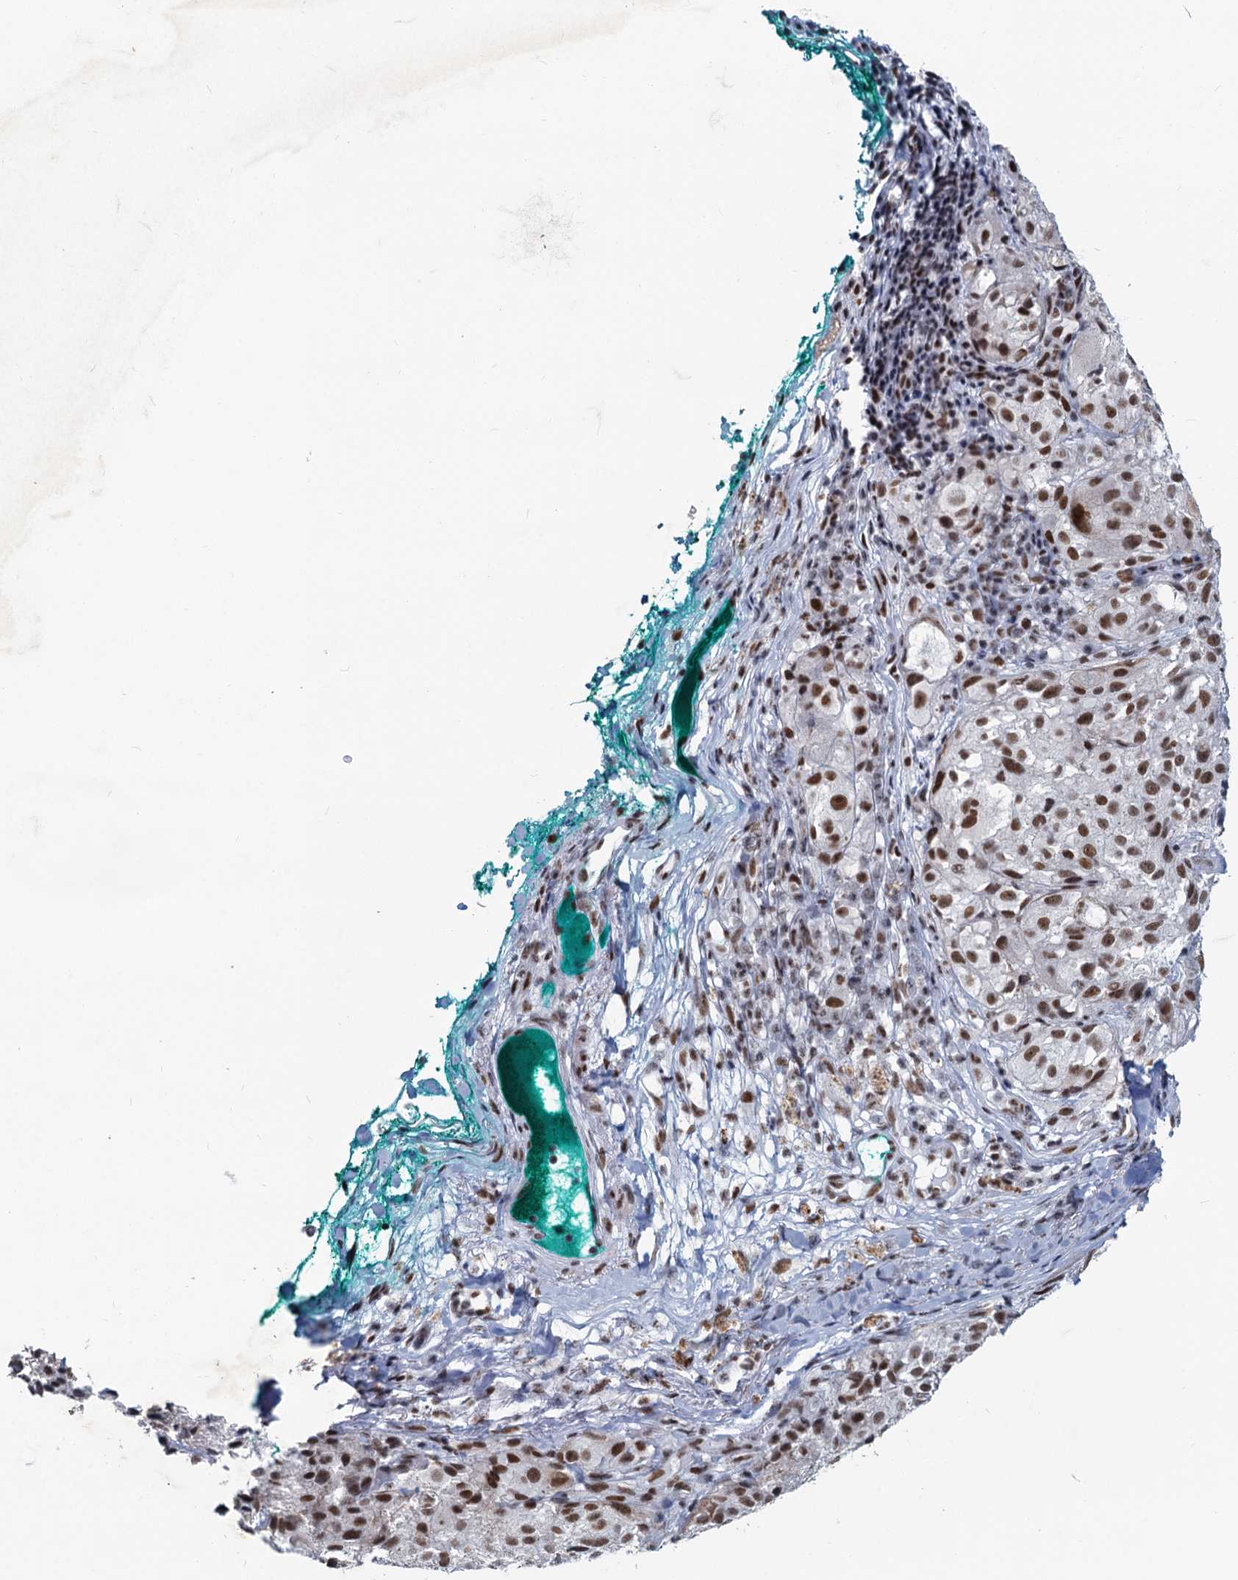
{"staining": {"intensity": "moderate", "quantity": ">75%", "location": "nuclear"}, "tissue": "melanoma", "cell_type": "Tumor cells", "image_type": "cancer", "snomed": [{"axis": "morphology", "description": "Necrosis, NOS"}, {"axis": "morphology", "description": "Malignant melanoma, NOS"}, {"axis": "topography", "description": "Skin"}], "caption": "Tumor cells demonstrate moderate nuclear positivity in about >75% of cells in malignant melanoma.", "gene": "METTL14", "patient": {"sex": "female", "age": 87}}